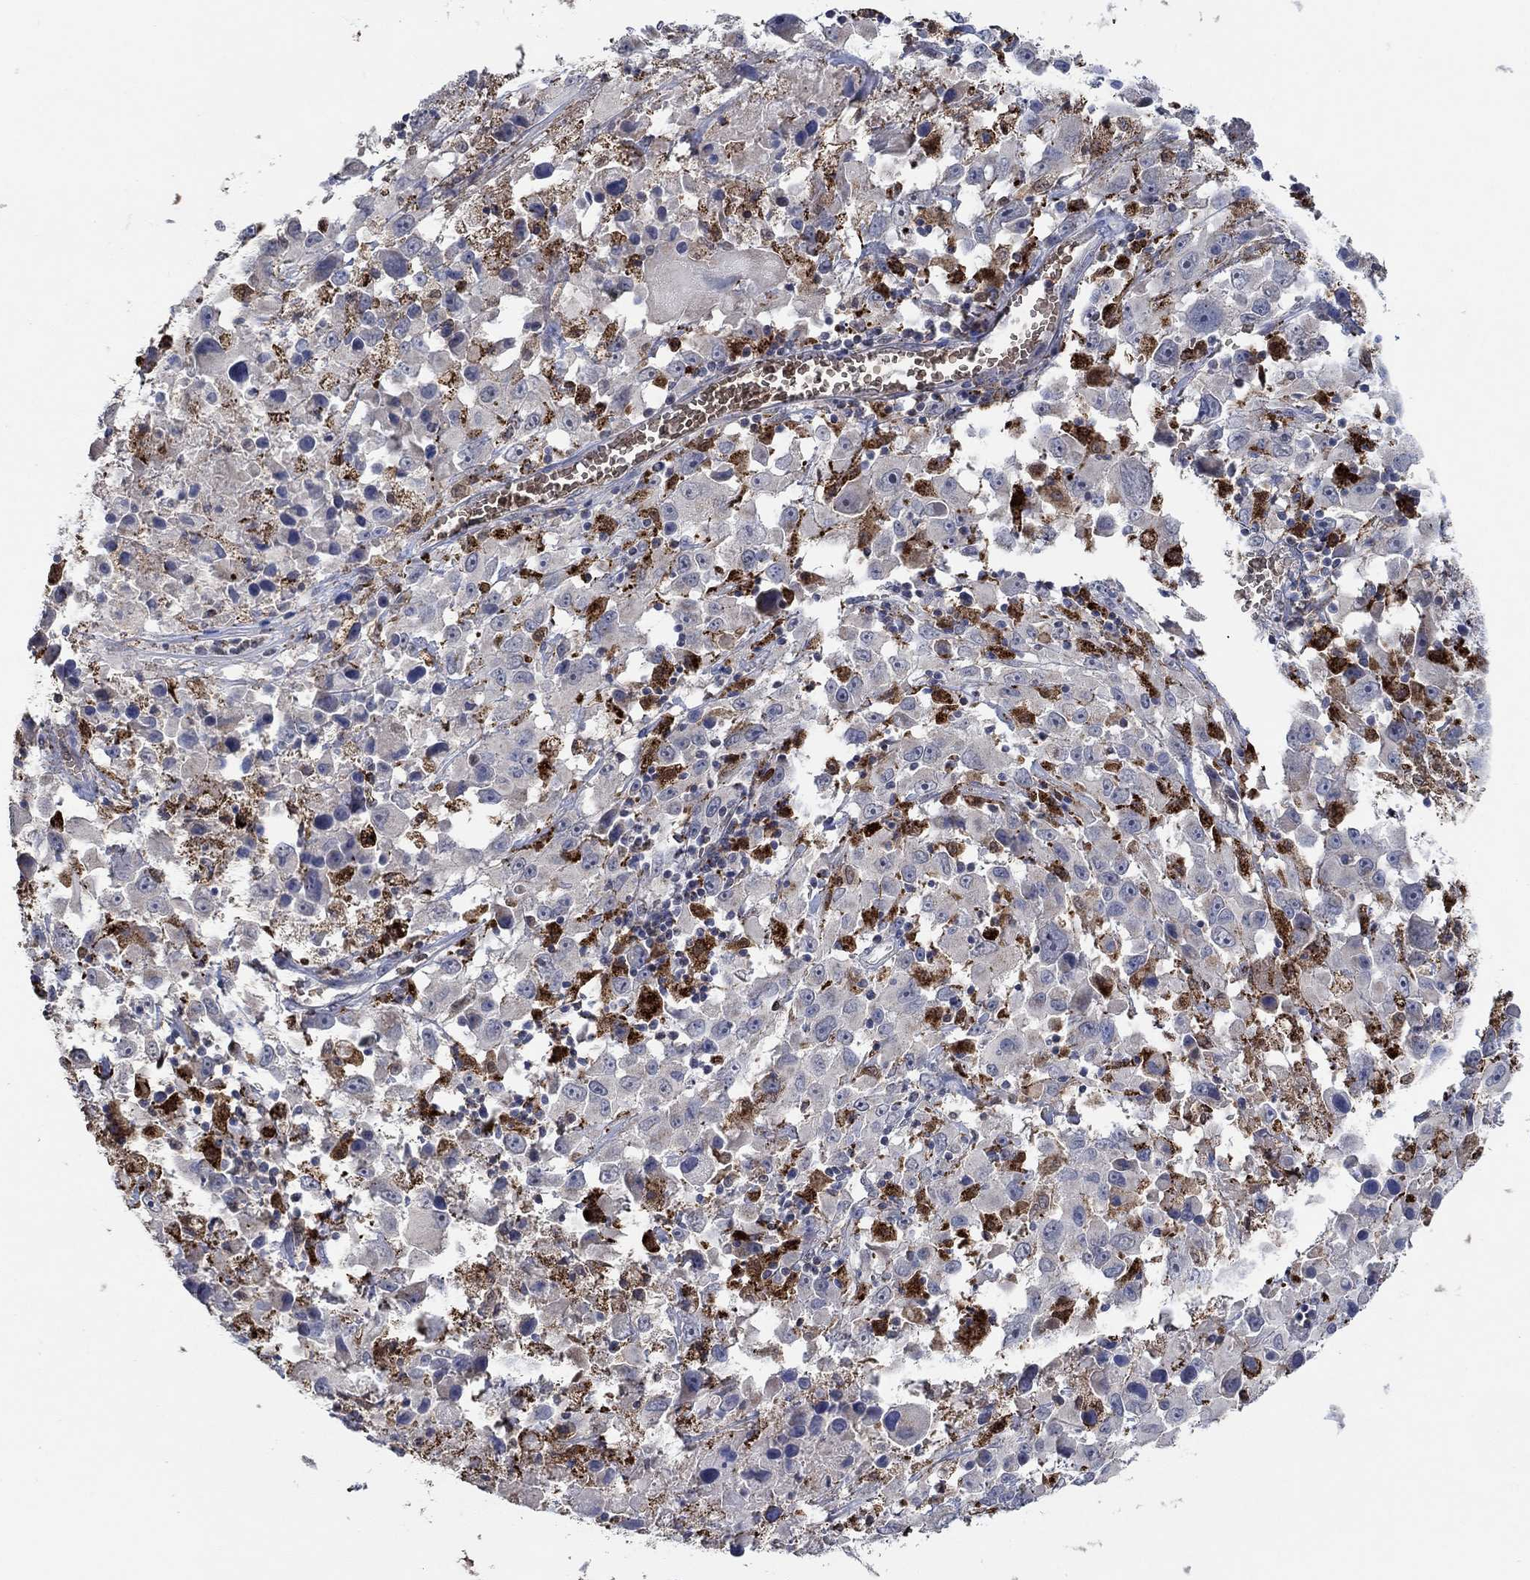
{"staining": {"intensity": "negative", "quantity": "none", "location": "none"}, "tissue": "melanoma", "cell_type": "Tumor cells", "image_type": "cancer", "snomed": [{"axis": "morphology", "description": "Malignant melanoma, Metastatic site"}, {"axis": "topography", "description": "Lymph node"}], "caption": "Immunohistochemistry (IHC) photomicrograph of neoplastic tissue: human malignant melanoma (metastatic site) stained with DAB demonstrates no significant protein expression in tumor cells.", "gene": "MPP1", "patient": {"sex": "male", "age": 50}}